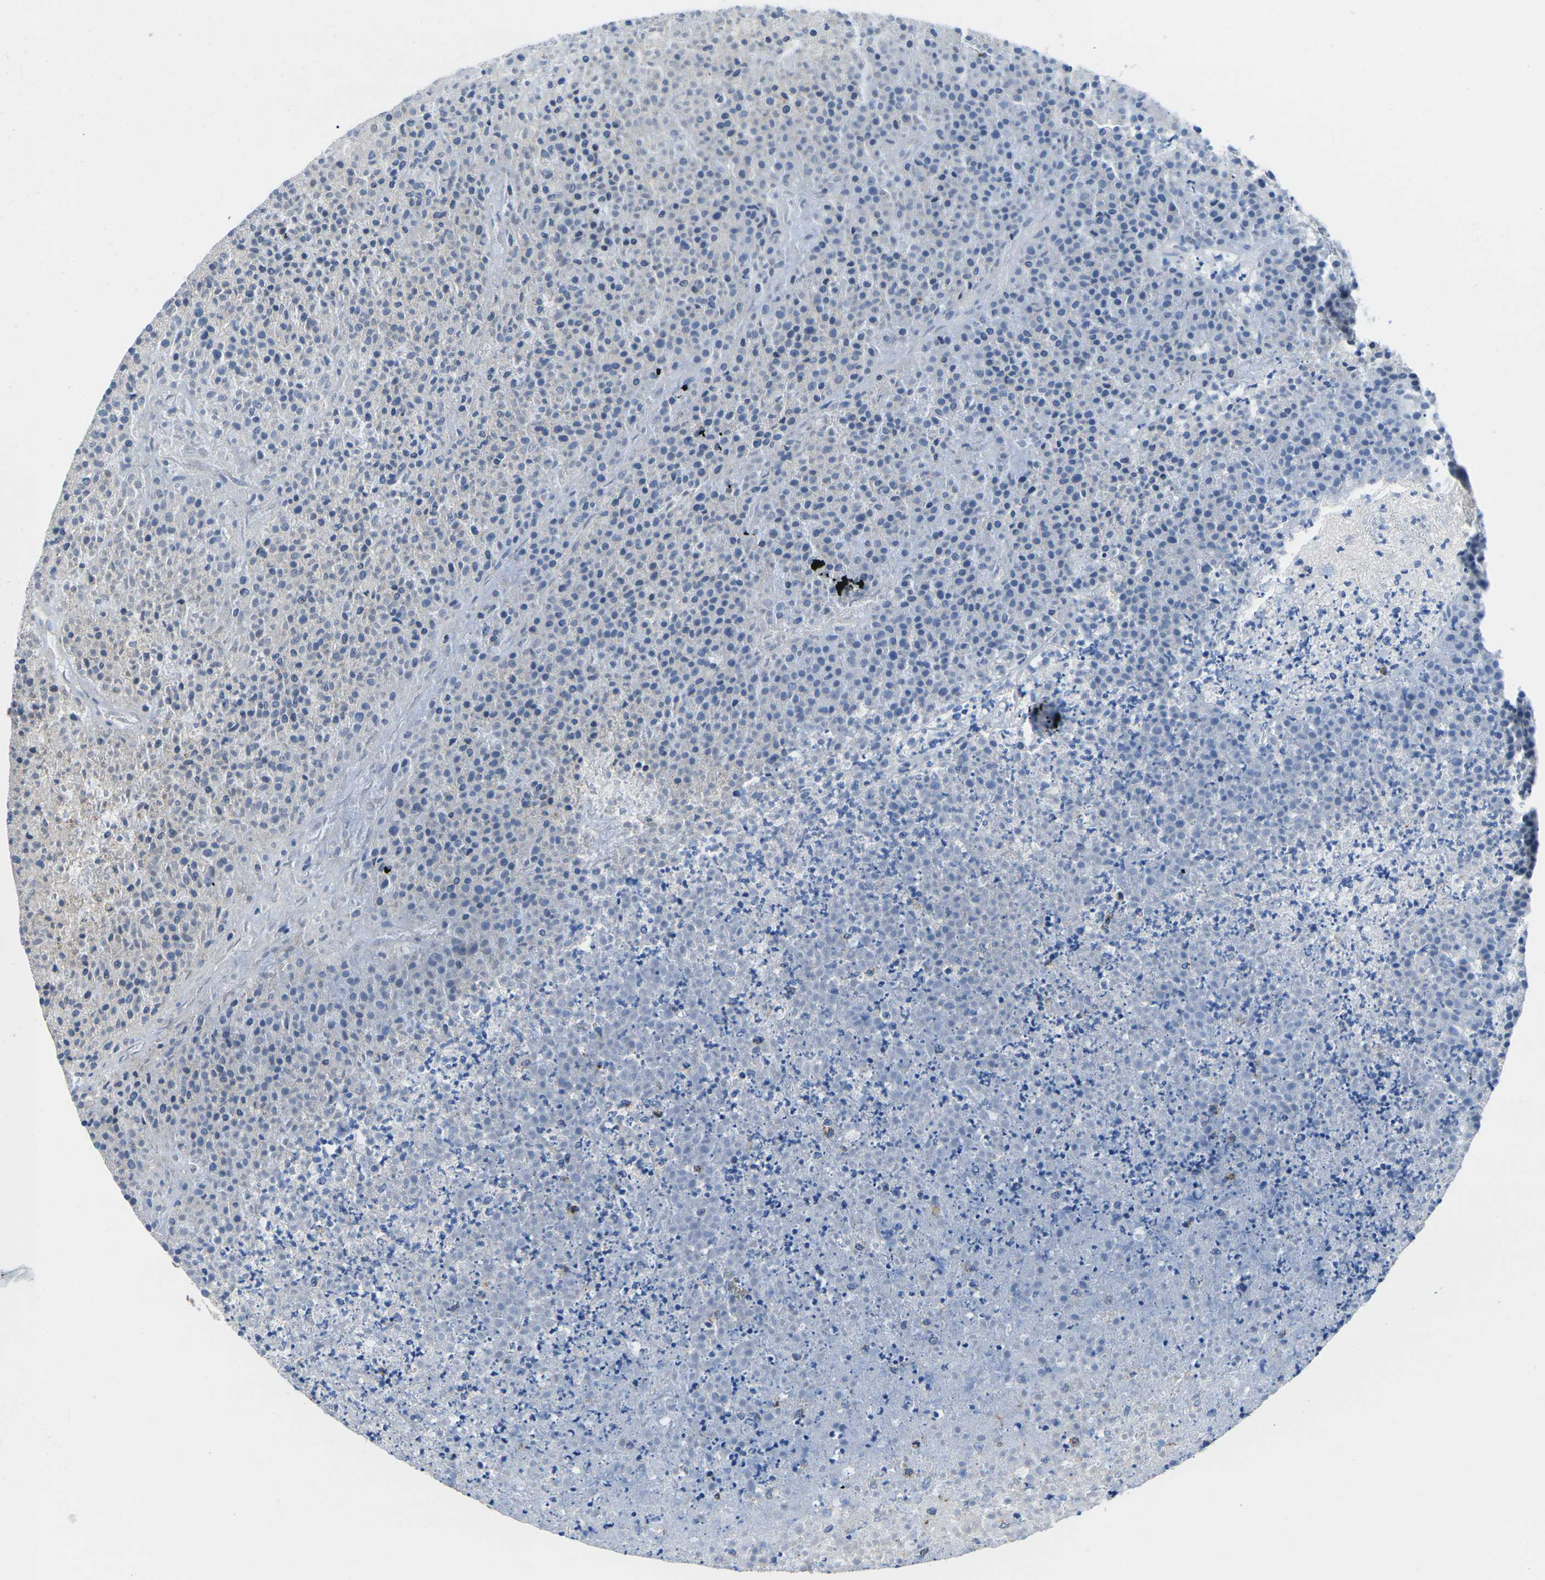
{"staining": {"intensity": "negative", "quantity": "none", "location": "none"}, "tissue": "testis cancer", "cell_type": "Tumor cells", "image_type": "cancer", "snomed": [{"axis": "morphology", "description": "Seminoma, NOS"}, {"axis": "topography", "description": "Testis"}], "caption": "High magnification brightfield microscopy of testis cancer (seminoma) stained with DAB (brown) and counterstained with hematoxylin (blue): tumor cells show no significant positivity.", "gene": "DLG1", "patient": {"sex": "male", "age": 59}}